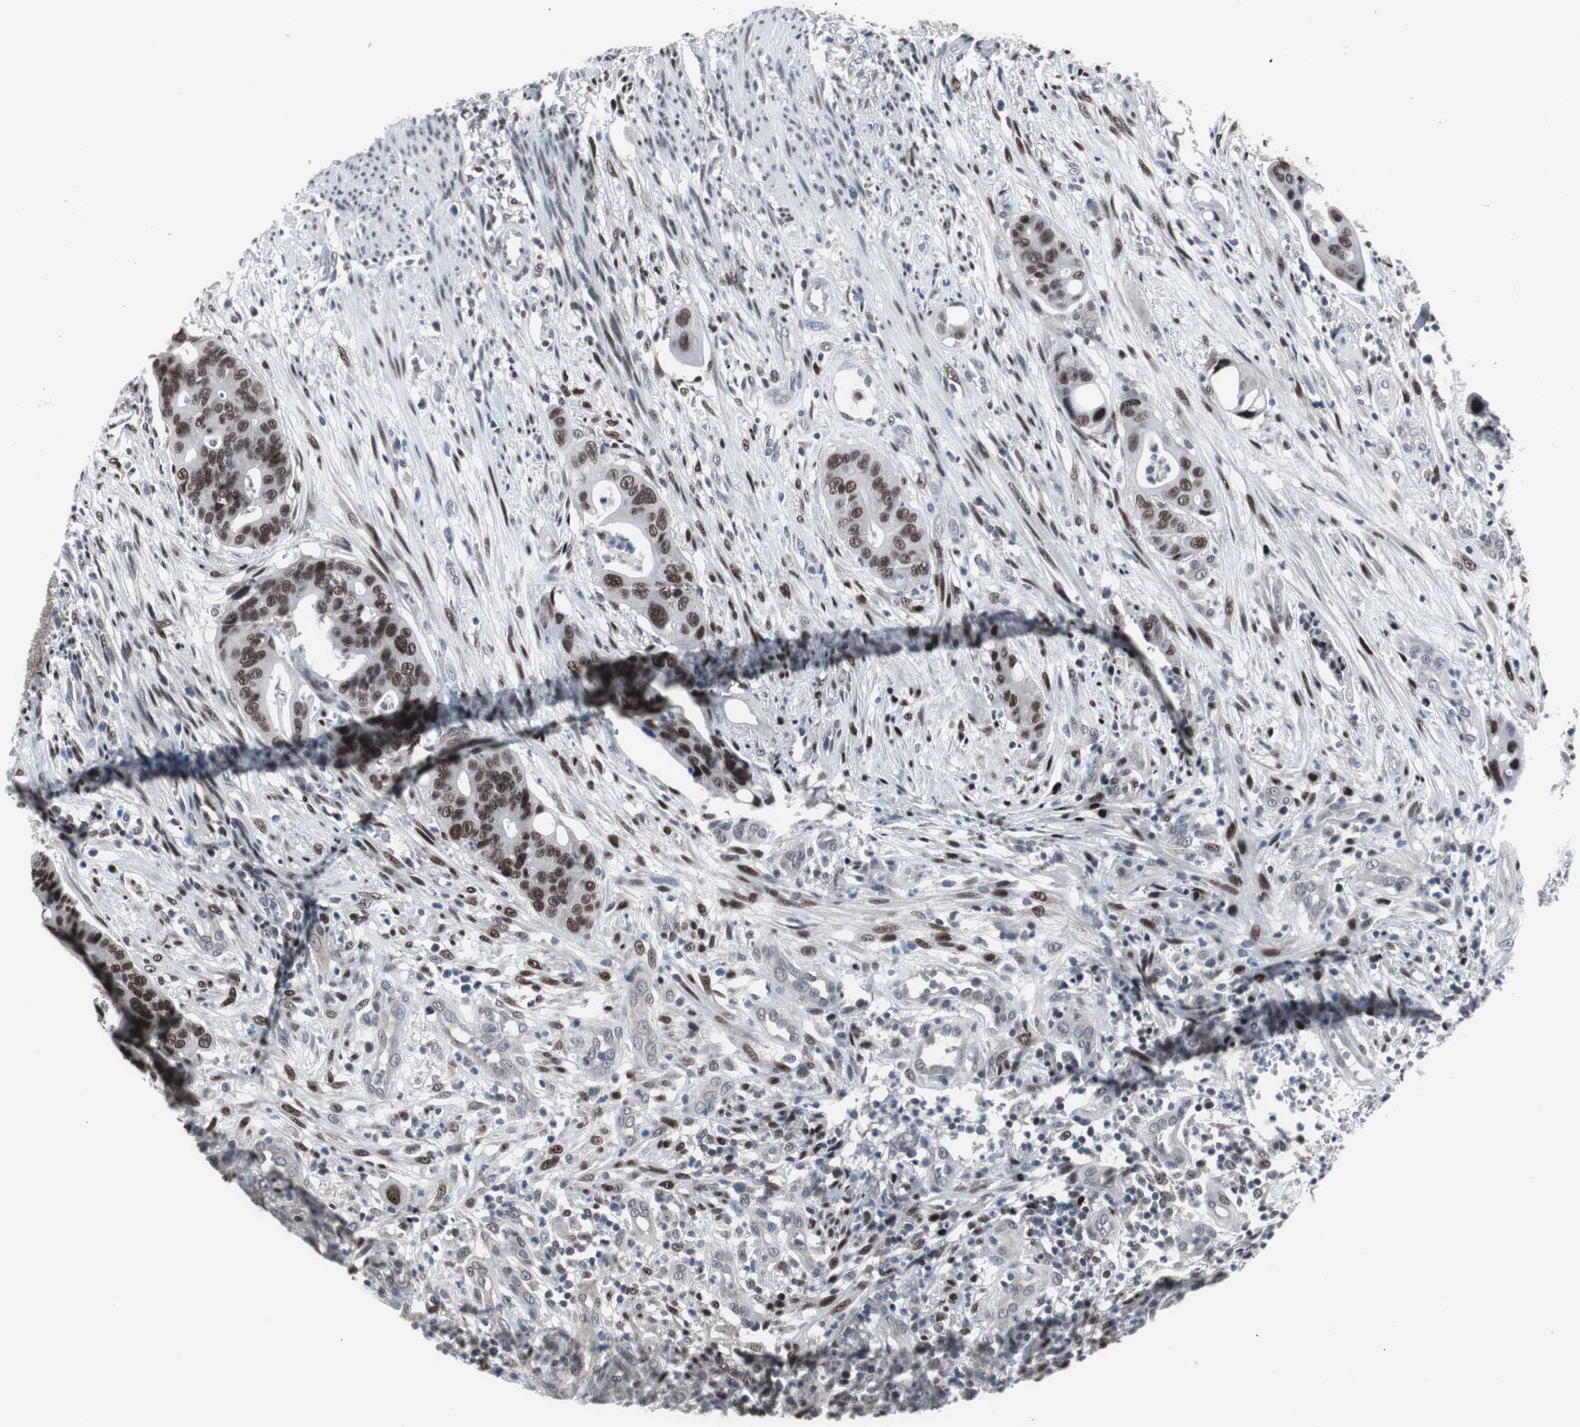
{"staining": {"intensity": "strong", "quantity": ">75%", "location": "nuclear"}, "tissue": "colorectal cancer", "cell_type": "Tumor cells", "image_type": "cancer", "snomed": [{"axis": "morphology", "description": "Adenocarcinoma, NOS"}, {"axis": "topography", "description": "Colon"}], "caption": "Protein staining by IHC exhibits strong nuclear expression in approximately >75% of tumor cells in adenocarcinoma (colorectal).", "gene": "FOXP4", "patient": {"sex": "female", "age": 57}}